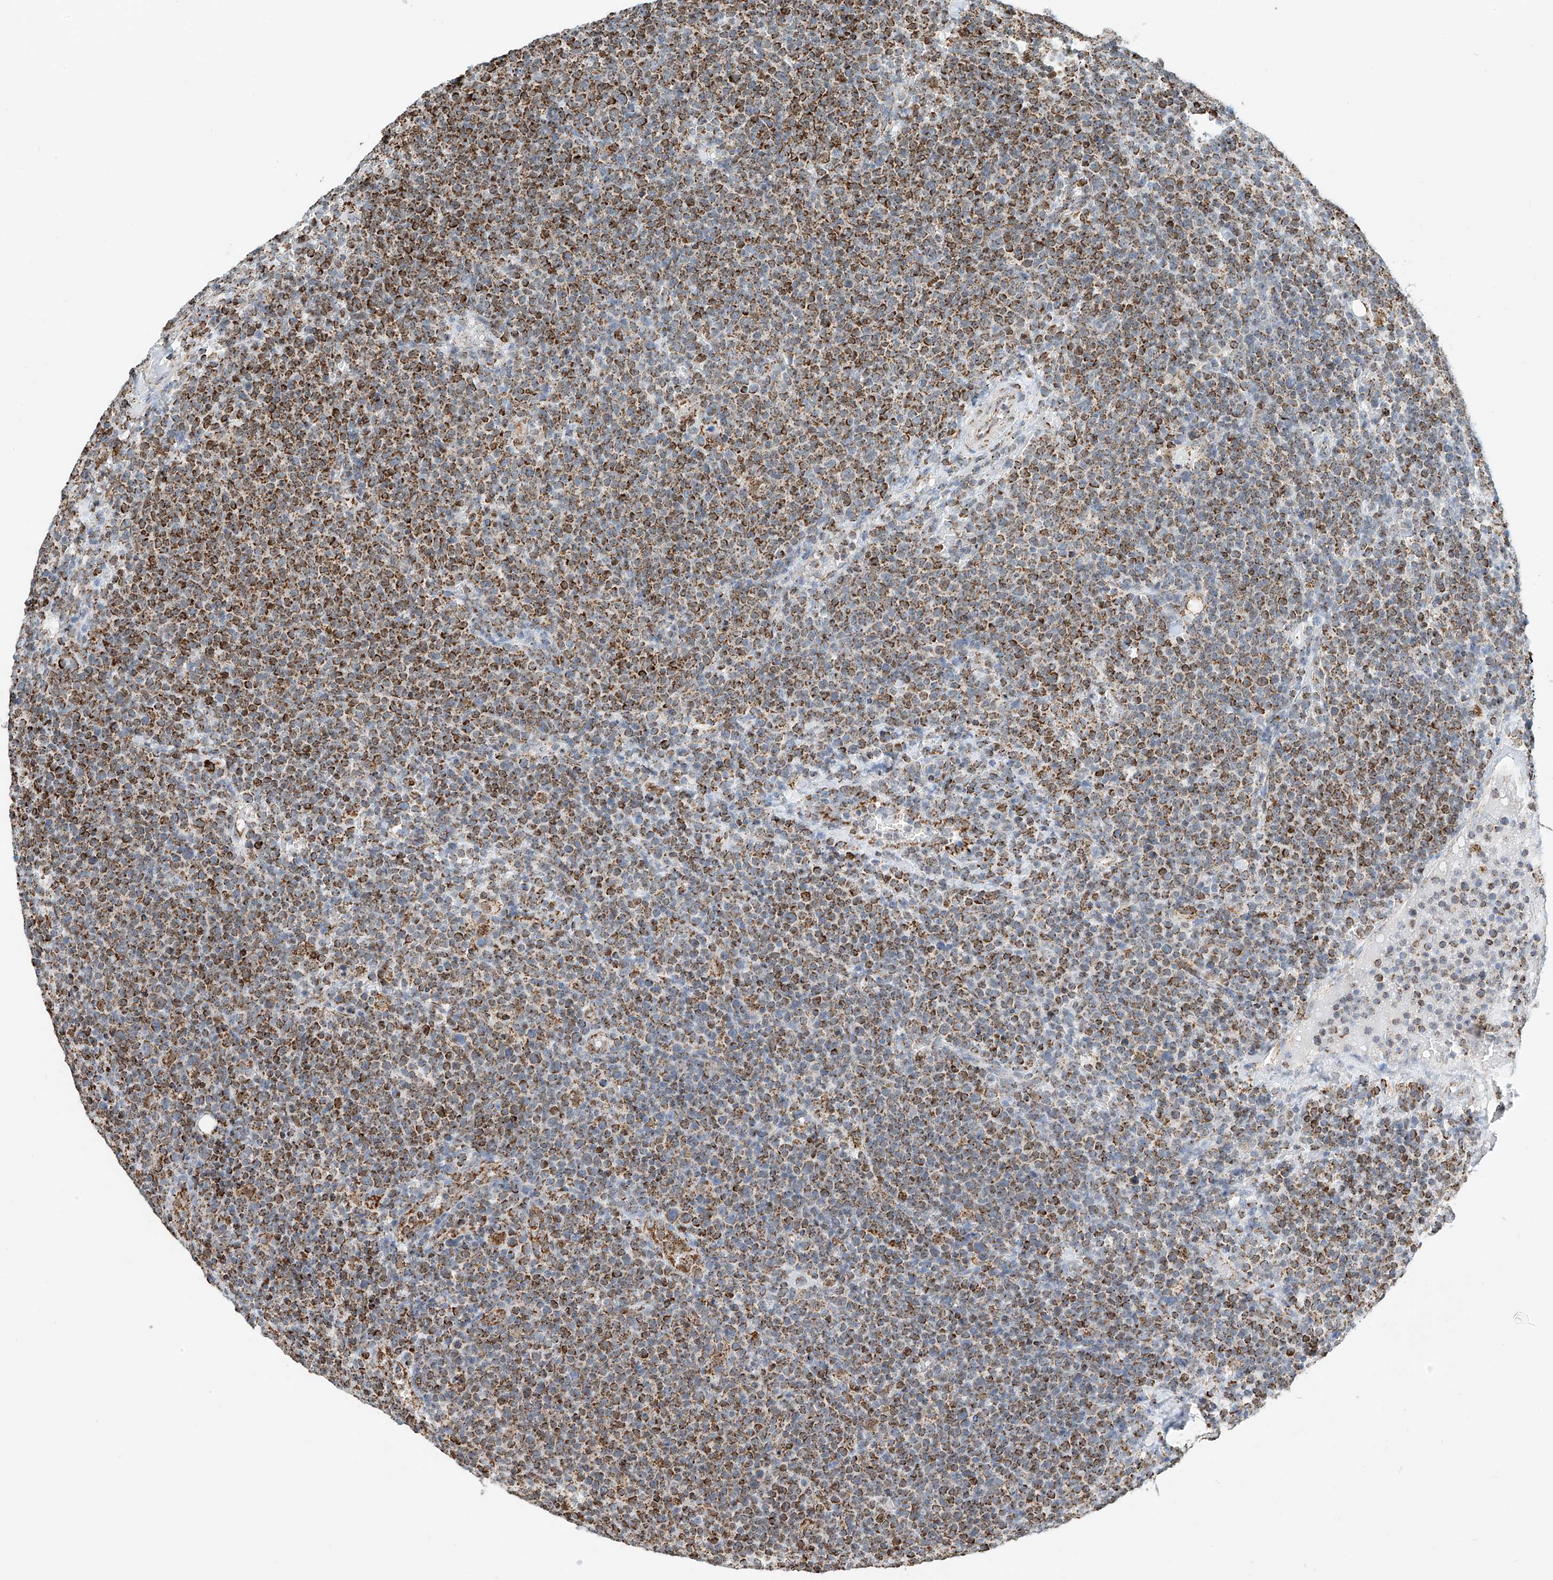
{"staining": {"intensity": "moderate", "quantity": ">75%", "location": "cytoplasmic/membranous"}, "tissue": "lymphoma", "cell_type": "Tumor cells", "image_type": "cancer", "snomed": [{"axis": "morphology", "description": "Malignant lymphoma, non-Hodgkin's type, High grade"}, {"axis": "topography", "description": "Lymph node"}], "caption": "A brown stain labels moderate cytoplasmic/membranous staining of a protein in human lymphoma tumor cells. (IHC, brightfield microscopy, high magnification).", "gene": "PPA2", "patient": {"sex": "male", "age": 61}}